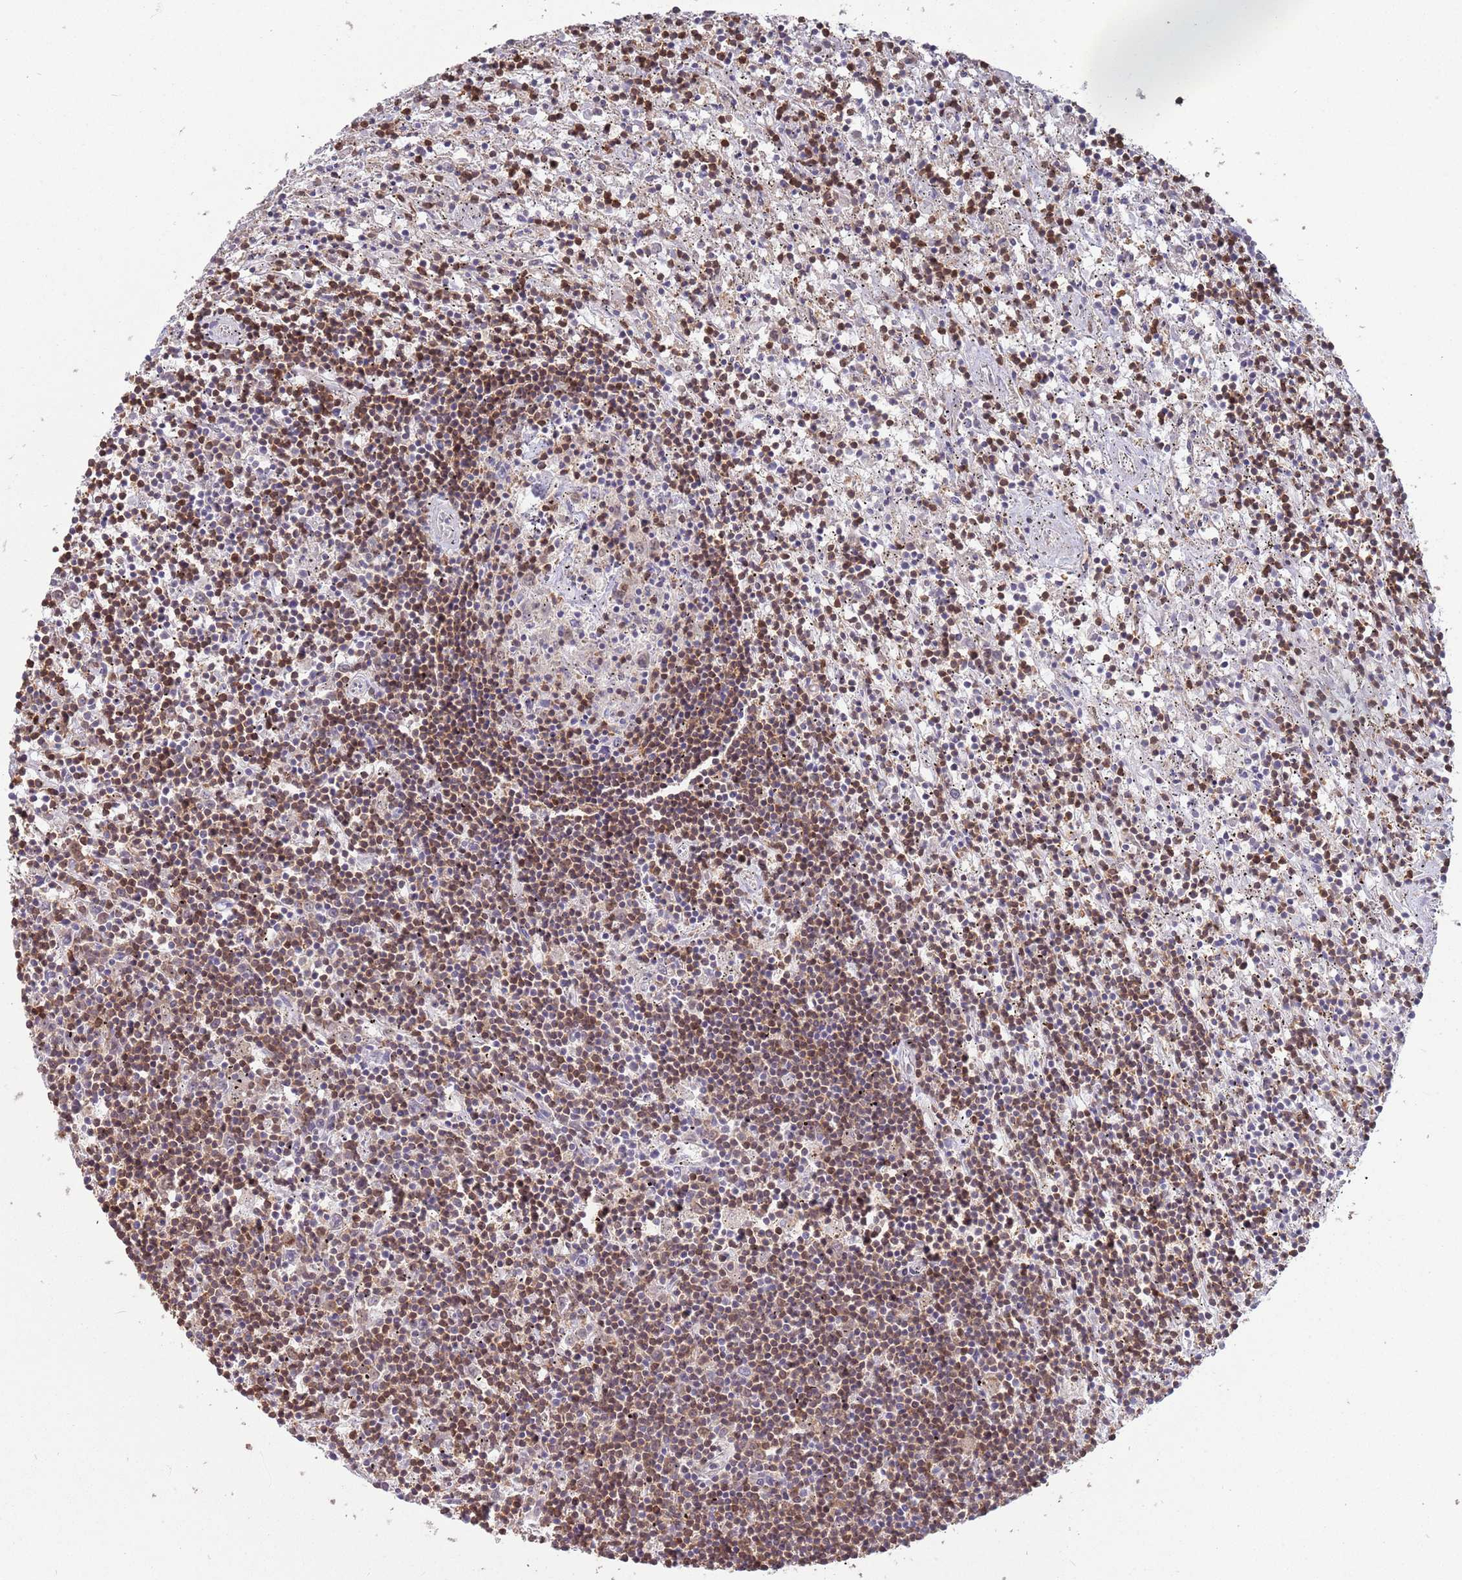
{"staining": {"intensity": "moderate", "quantity": ">75%", "location": "cytoplasmic/membranous"}, "tissue": "lymphoma", "cell_type": "Tumor cells", "image_type": "cancer", "snomed": [{"axis": "morphology", "description": "Malignant lymphoma, non-Hodgkin's type, Low grade"}, {"axis": "topography", "description": "Spleen"}], "caption": "Protein staining demonstrates moderate cytoplasmic/membranous positivity in about >75% of tumor cells in malignant lymphoma, non-Hodgkin's type (low-grade). Immunohistochemistry stains the protein in brown and the nuclei are stained blue.", "gene": "SALL1", "patient": {"sex": "male", "age": 76}}